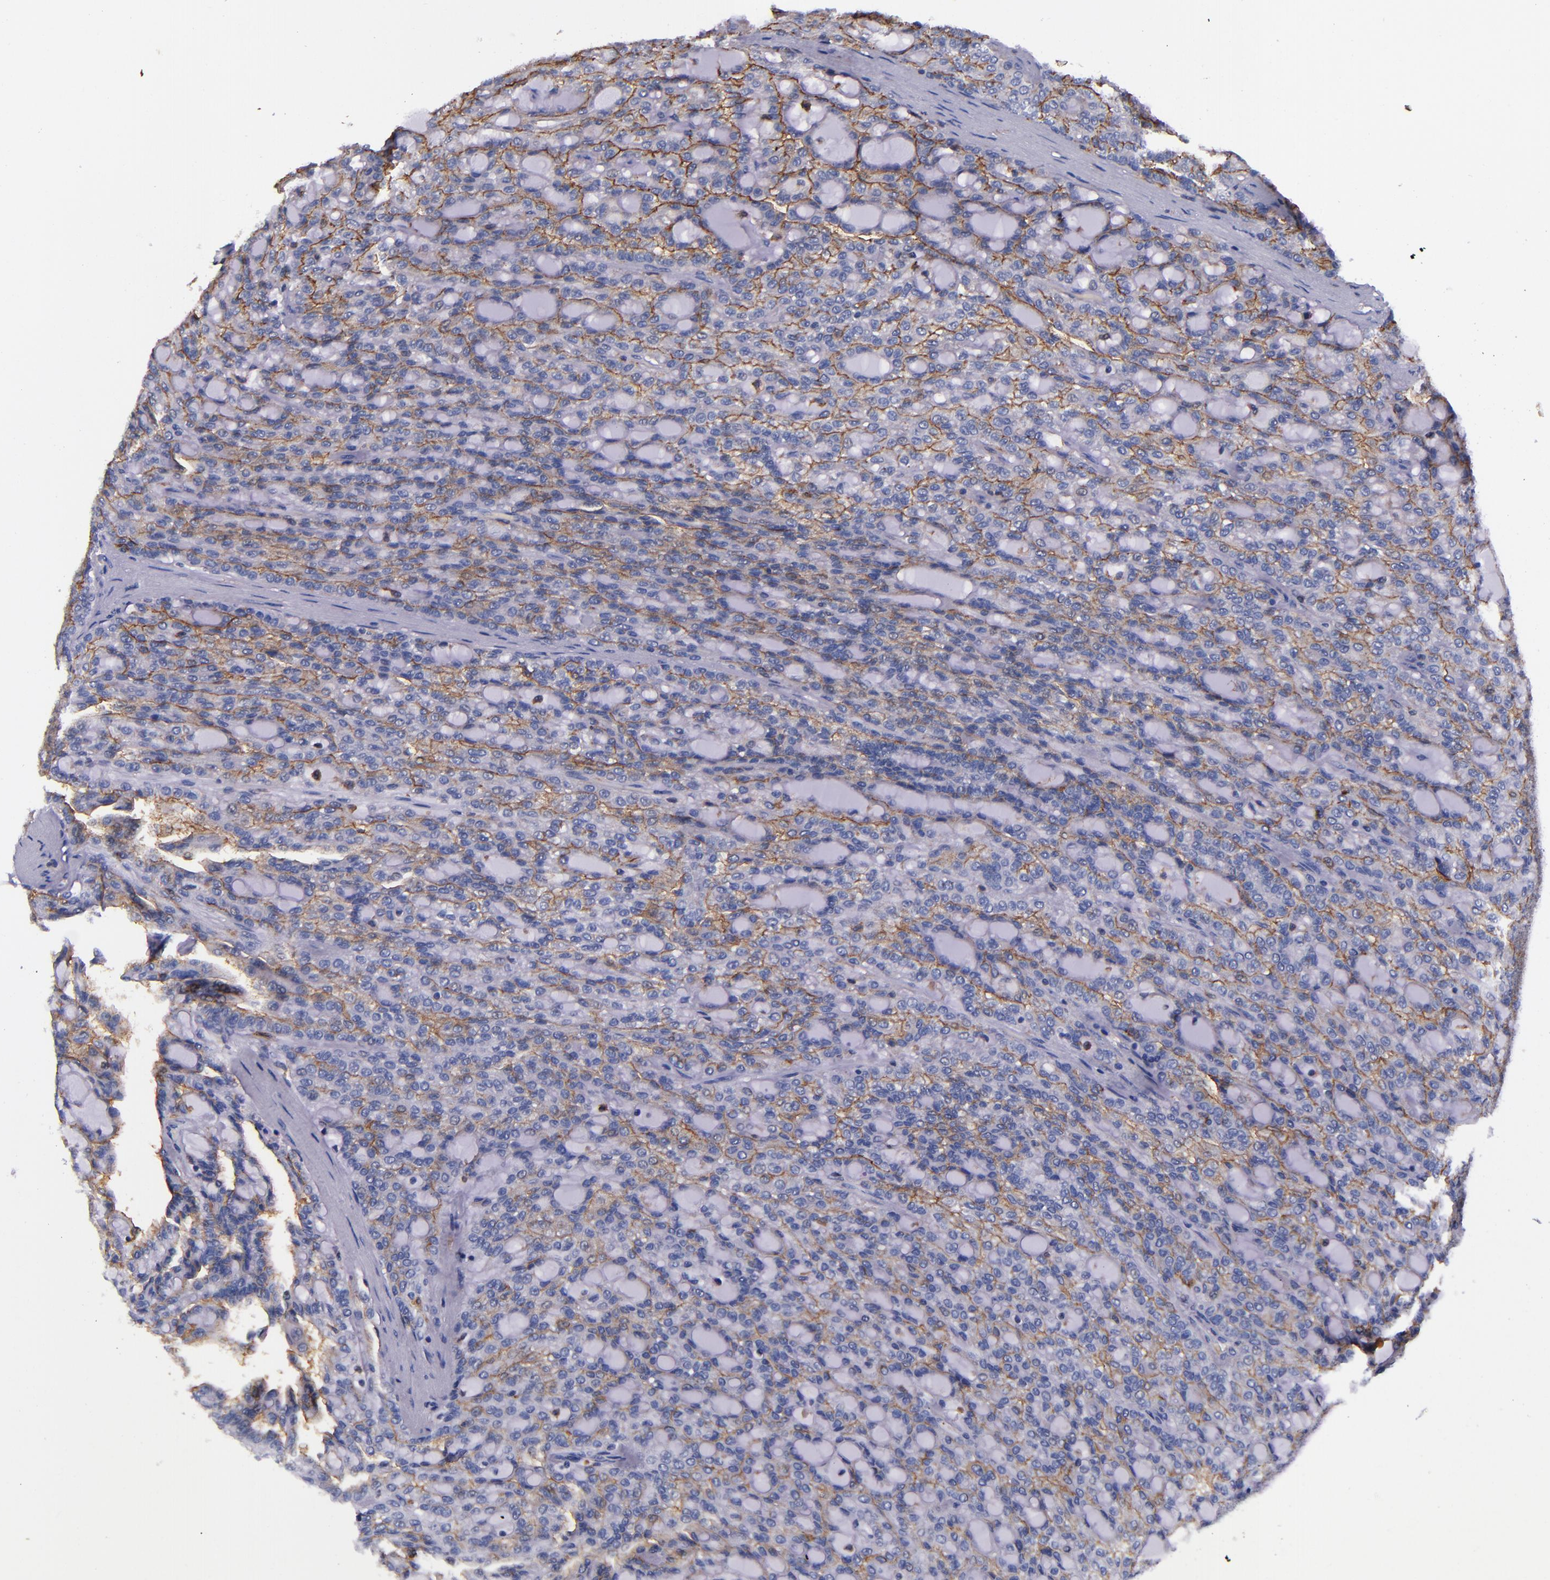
{"staining": {"intensity": "moderate", "quantity": "<25%", "location": "cytoplasmic/membranous"}, "tissue": "renal cancer", "cell_type": "Tumor cells", "image_type": "cancer", "snomed": [{"axis": "morphology", "description": "Adenocarcinoma, NOS"}, {"axis": "topography", "description": "Kidney"}], "caption": "Renal cancer (adenocarcinoma) tissue reveals moderate cytoplasmic/membranous expression in about <25% of tumor cells, visualized by immunohistochemistry. (DAB (3,3'-diaminobenzidine) IHC, brown staining for protein, blue staining for nuclei).", "gene": "SIRPA", "patient": {"sex": "male", "age": 63}}